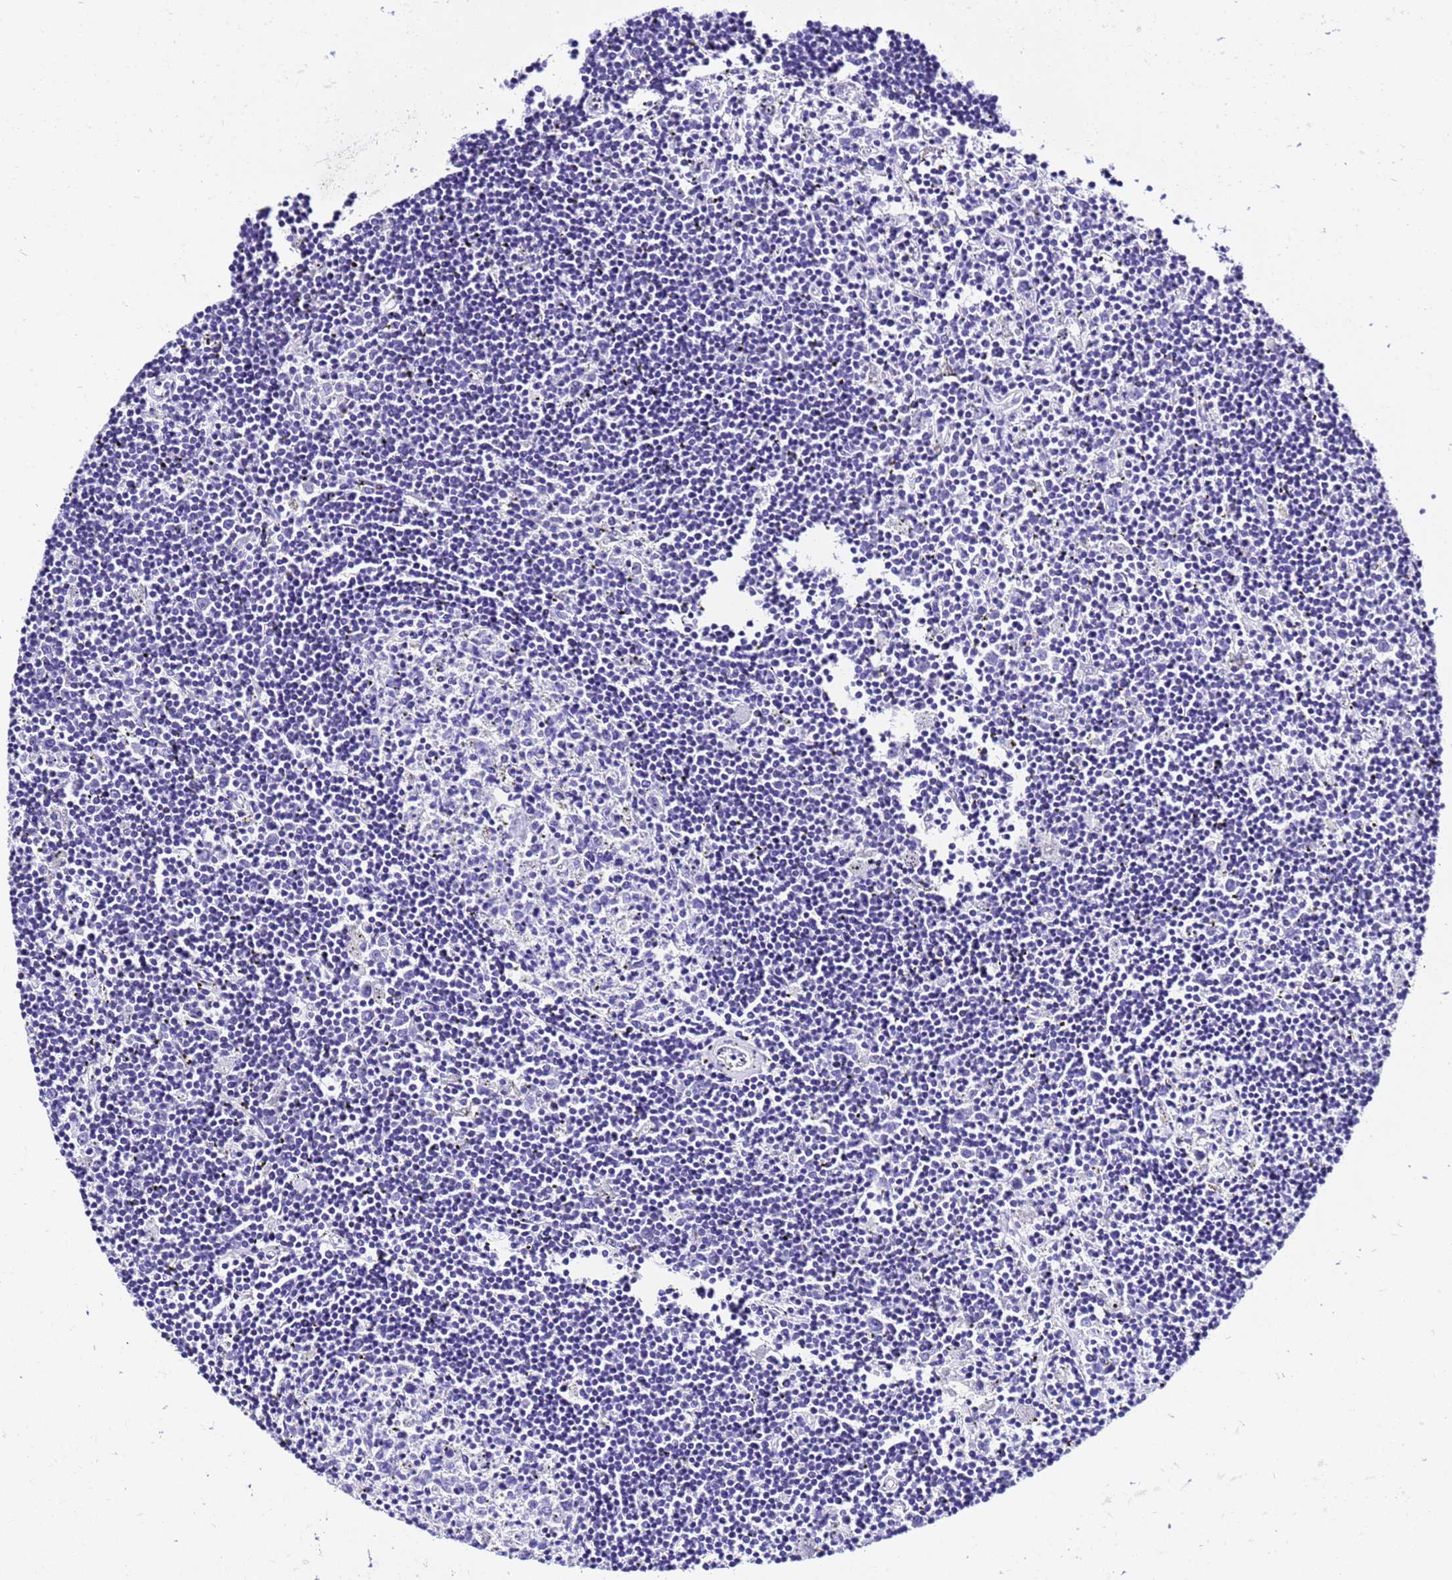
{"staining": {"intensity": "negative", "quantity": "none", "location": "none"}, "tissue": "lymphoma", "cell_type": "Tumor cells", "image_type": "cancer", "snomed": [{"axis": "morphology", "description": "Malignant lymphoma, non-Hodgkin's type, Low grade"}, {"axis": "topography", "description": "Spleen"}], "caption": "Tumor cells are negative for protein expression in human malignant lymphoma, non-Hodgkin's type (low-grade).", "gene": "ZNF417", "patient": {"sex": "male", "age": 76}}